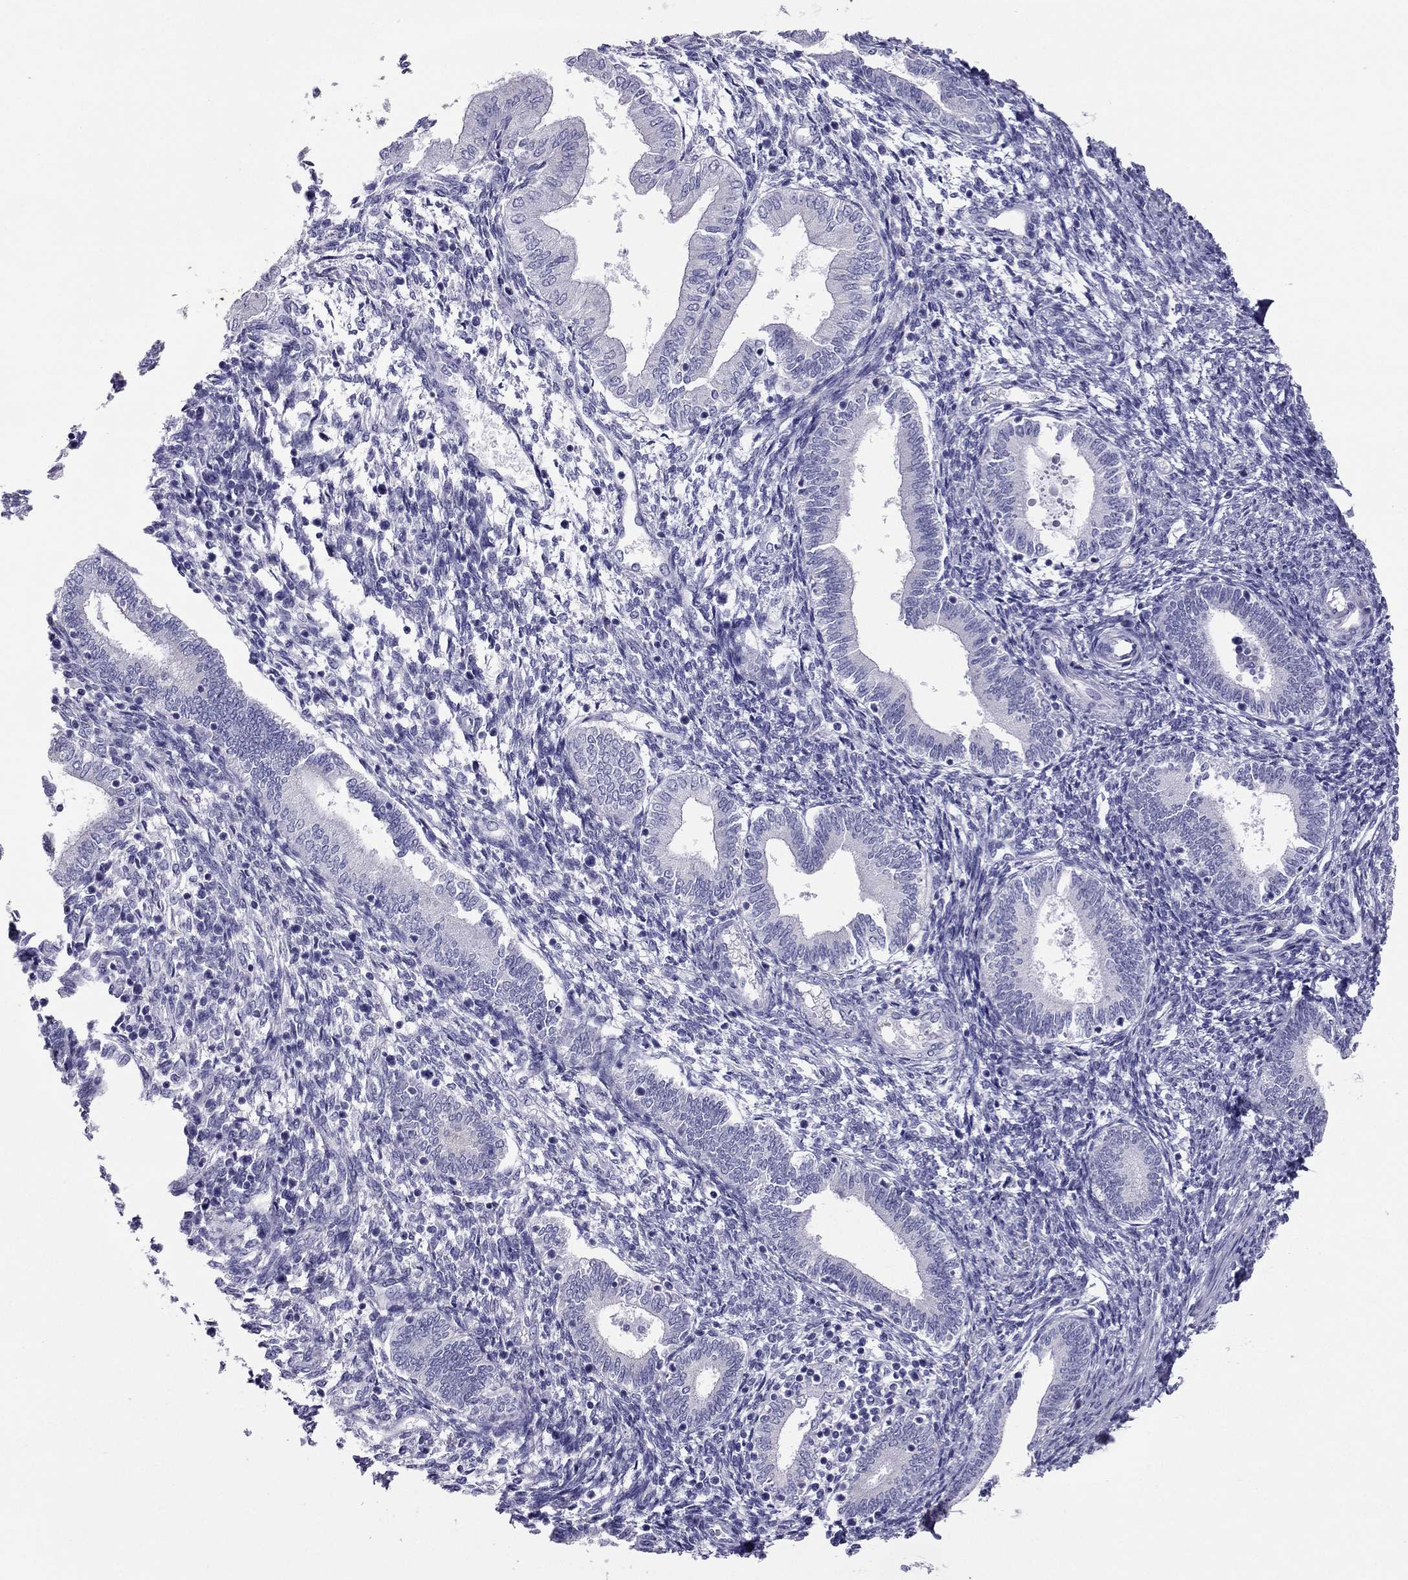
{"staining": {"intensity": "negative", "quantity": "none", "location": "none"}, "tissue": "endometrium", "cell_type": "Cells in endometrial stroma", "image_type": "normal", "snomed": [{"axis": "morphology", "description": "Normal tissue, NOS"}, {"axis": "topography", "description": "Endometrium"}], "caption": "Protein analysis of normal endometrium shows no significant positivity in cells in endometrial stroma.", "gene": "MAEL", "patient": {"sex": "female", "age": 42}}